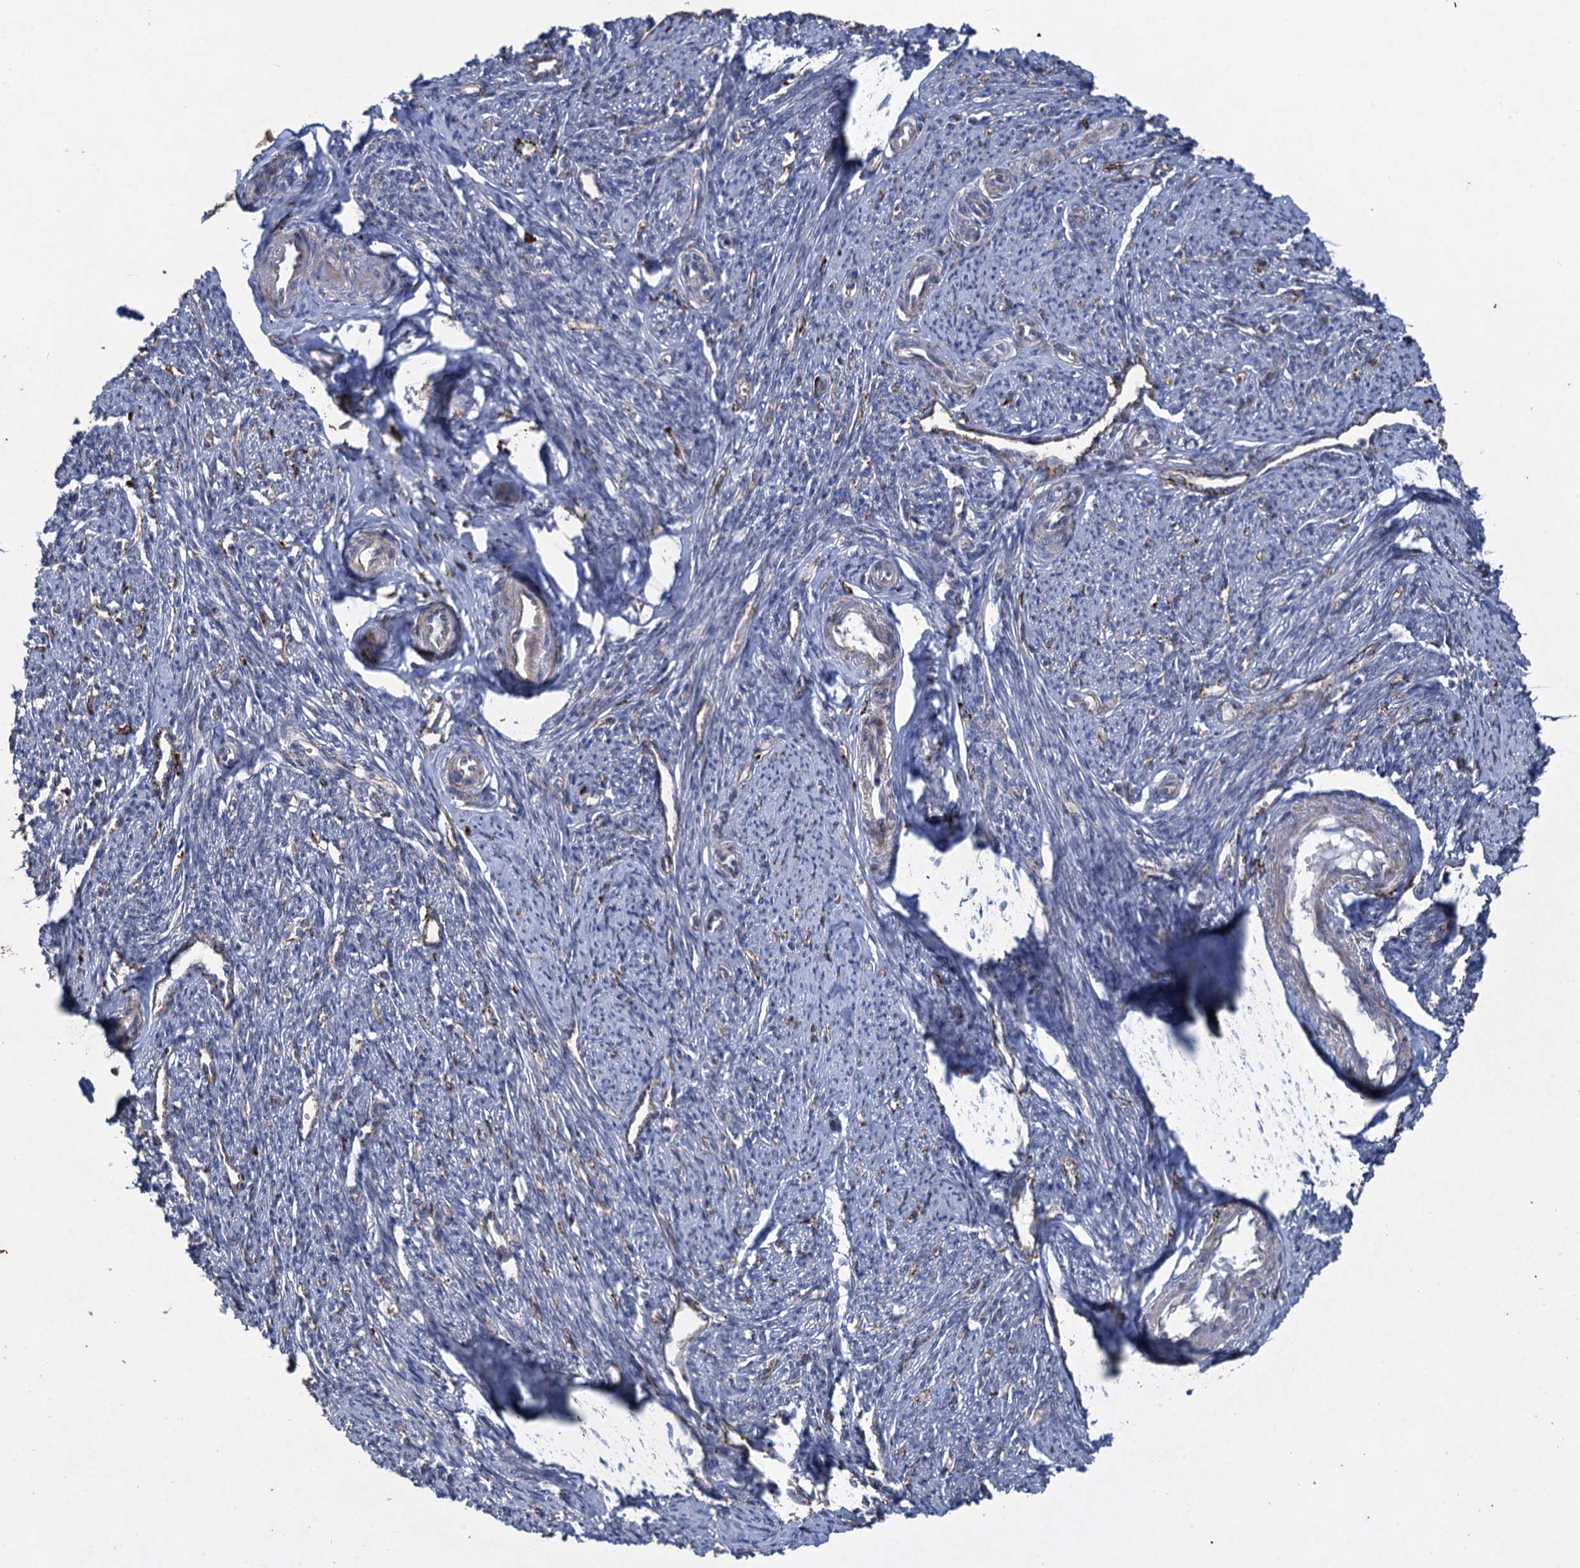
{"staining": {"intensity": "moderate", "quantity": "25%-75%", "location": "cytoplasmic/membranous"}, "tissue": "smooth muscle", "cell_type": "Smooth muscle cells", "image_type": "normal", "snomed": [{"axis": "morphology", "description": "Normal tissue, NOS"}, {"axis": "topography", "description": "Smooth muscle"}, {"axis": "topography", "description": "Uterus"}], "caption": "Protein analysis of normal smooth muscle displays moderate cytoplasmic/membranous staining in approximately 25%-75% of smooth muscle cells.", "gene": "TXNDC11", "patient": {"sex": "female", "age": 59}}